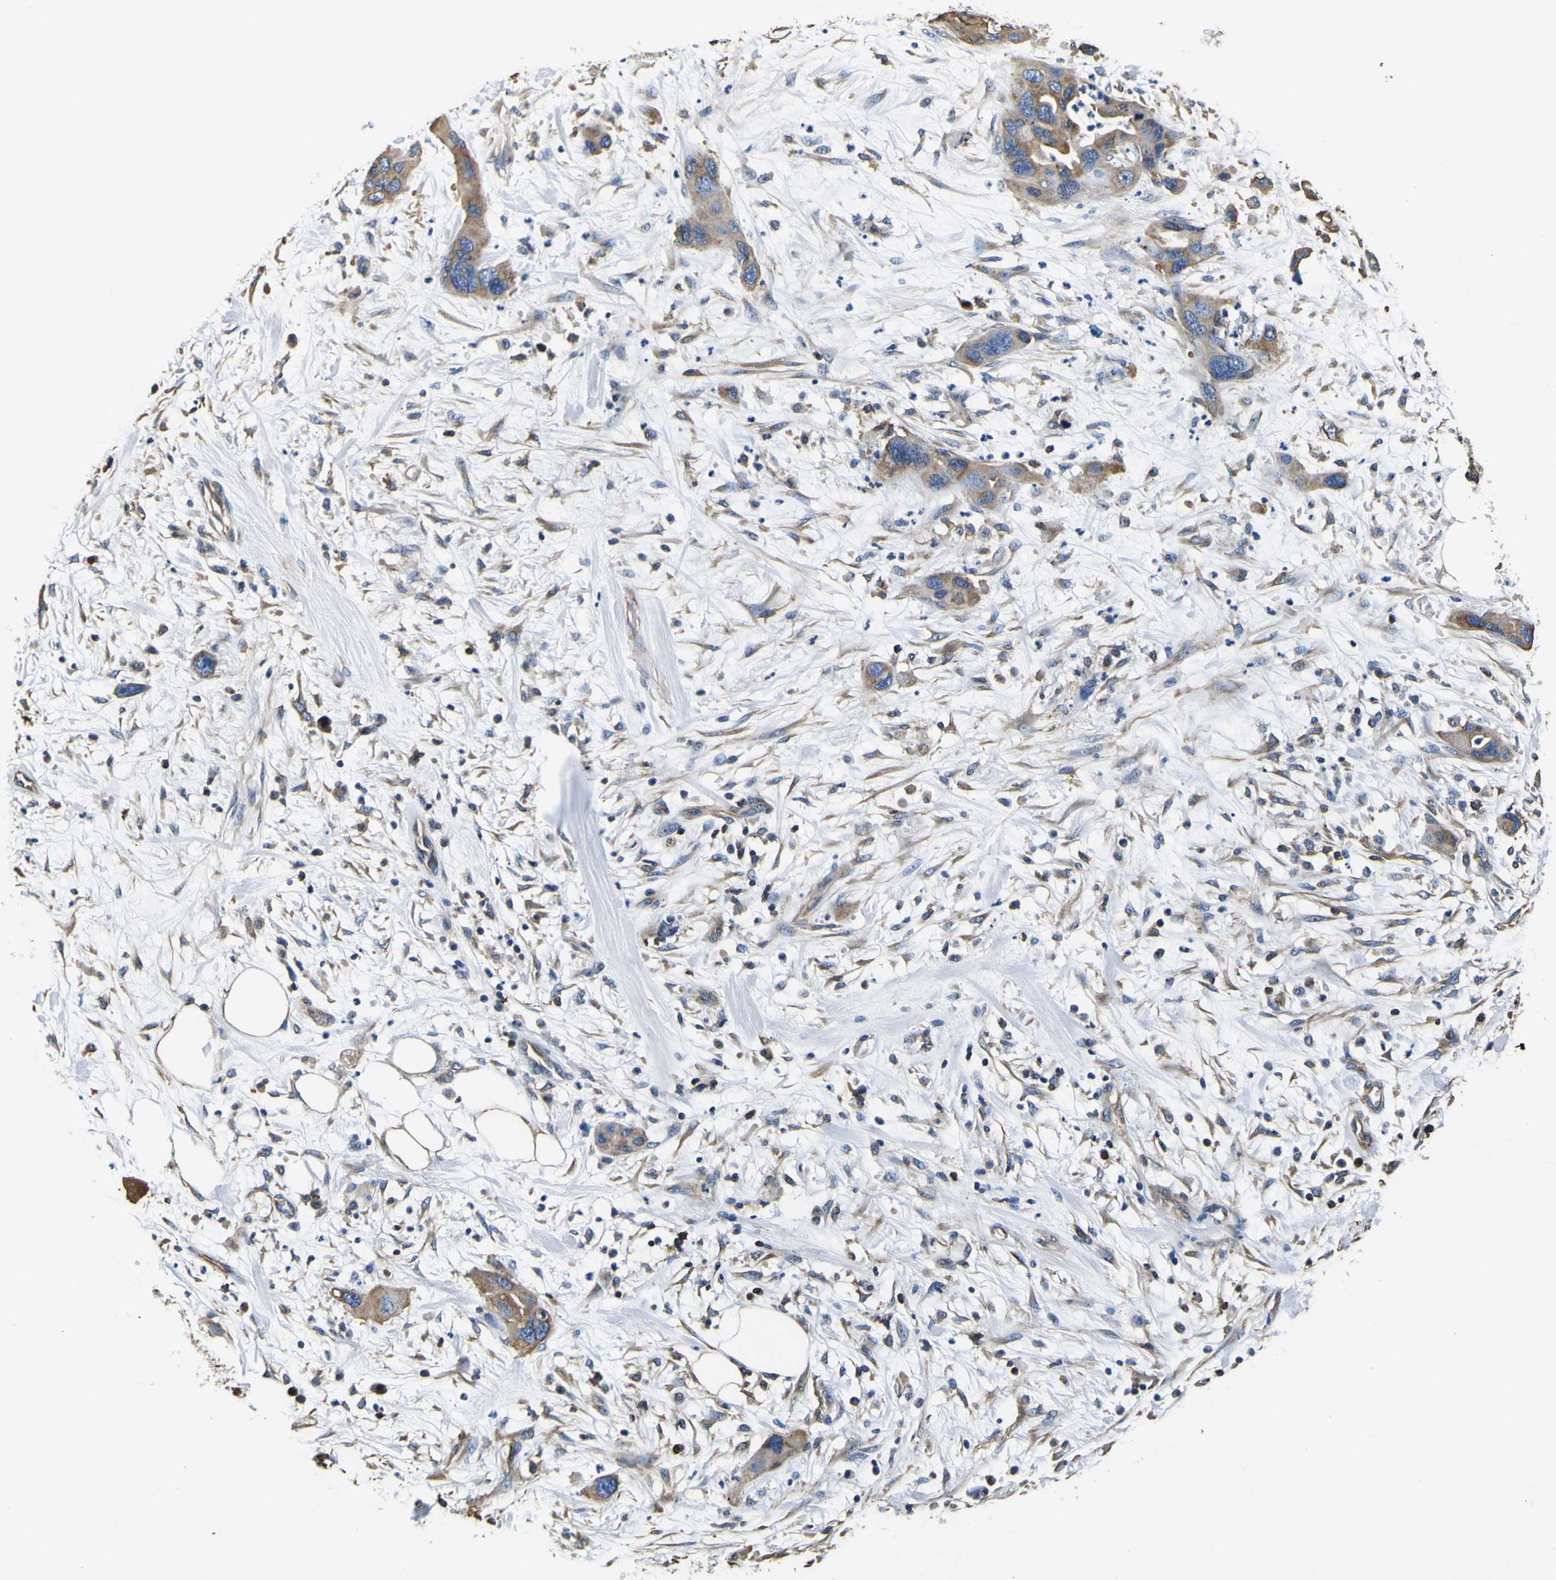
{"staining": {"intensity": "weak", "quantity": ">75%", "location": "cytoplasmic/membranous"}, "tissue": "pancreatic cancer", "cell_type": "Tumor cells", "image_type": "cancer", "snomed": [{"axis": "morphology", "description": "Adenocarcinoma, NOS"}, {"axis": "topography", "description": "Pancreas"}], "caption": "A micrograph of pancreatic cancer stained for a protein displays weak cytoplasmic/membranous brown staining in tumor cells.", "gene": "TUBA1B", "patient": {"sex": "female", "age": 71}}